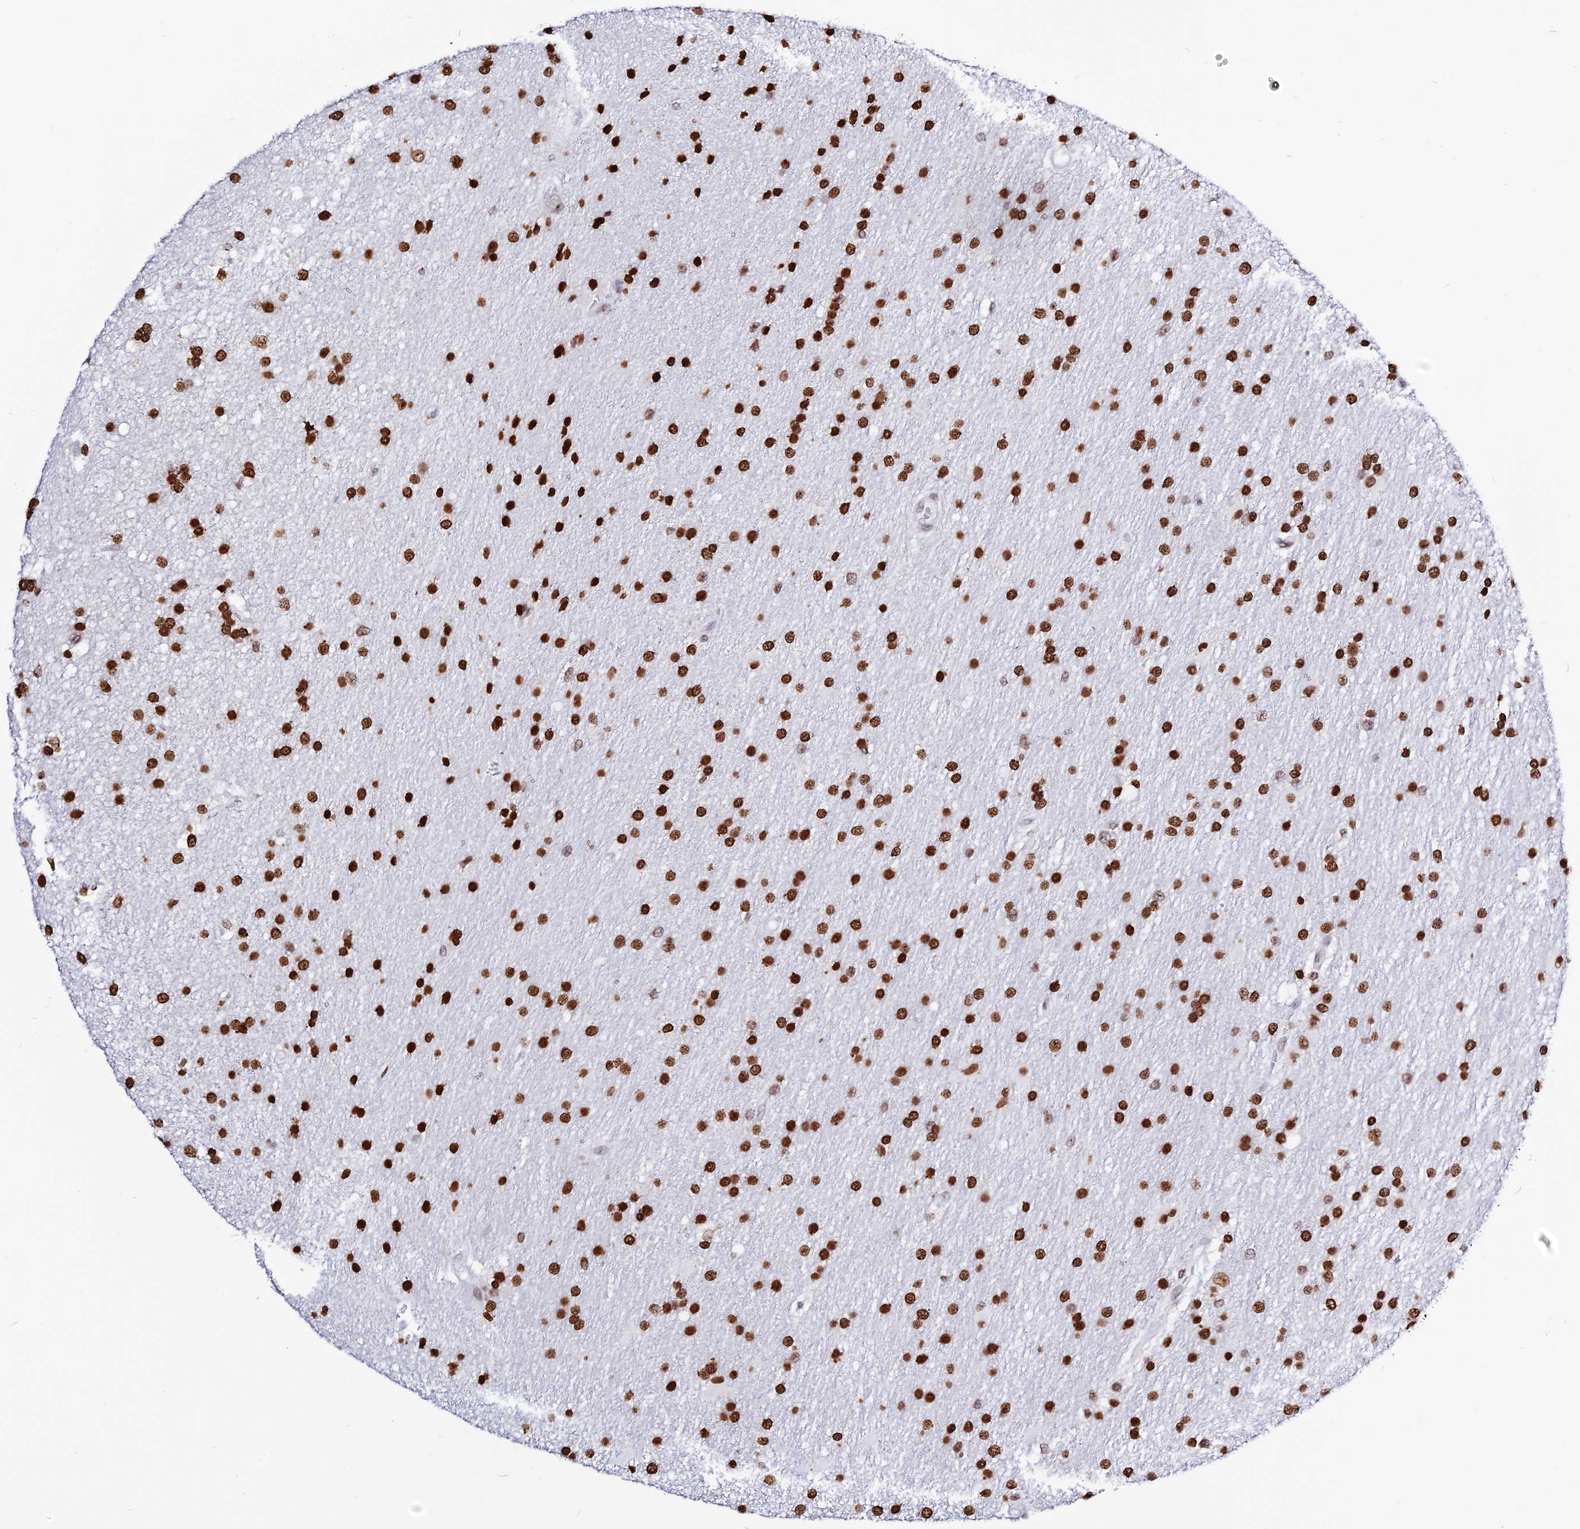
{"staining": {"intensity": "strong", "quantity": ">75%", "location": "nuclear"}, "tissue": "glioma", "cell_type": "Tumor cells", "image_type": "cancer", "snomed": [{"axis": "morphology", "description": "Glioma, malignant, Low grade"}, {"axis": "topography", "description": "Brain"}], "caption": "An immunohistochemistry image of neoplastic tissue is shown. Protein staining in brown labels strong nuclear positivity in glioma within tumor cells.", "gene": "MACROH2A2", "patient": {"sex": "male", "age": 66}}